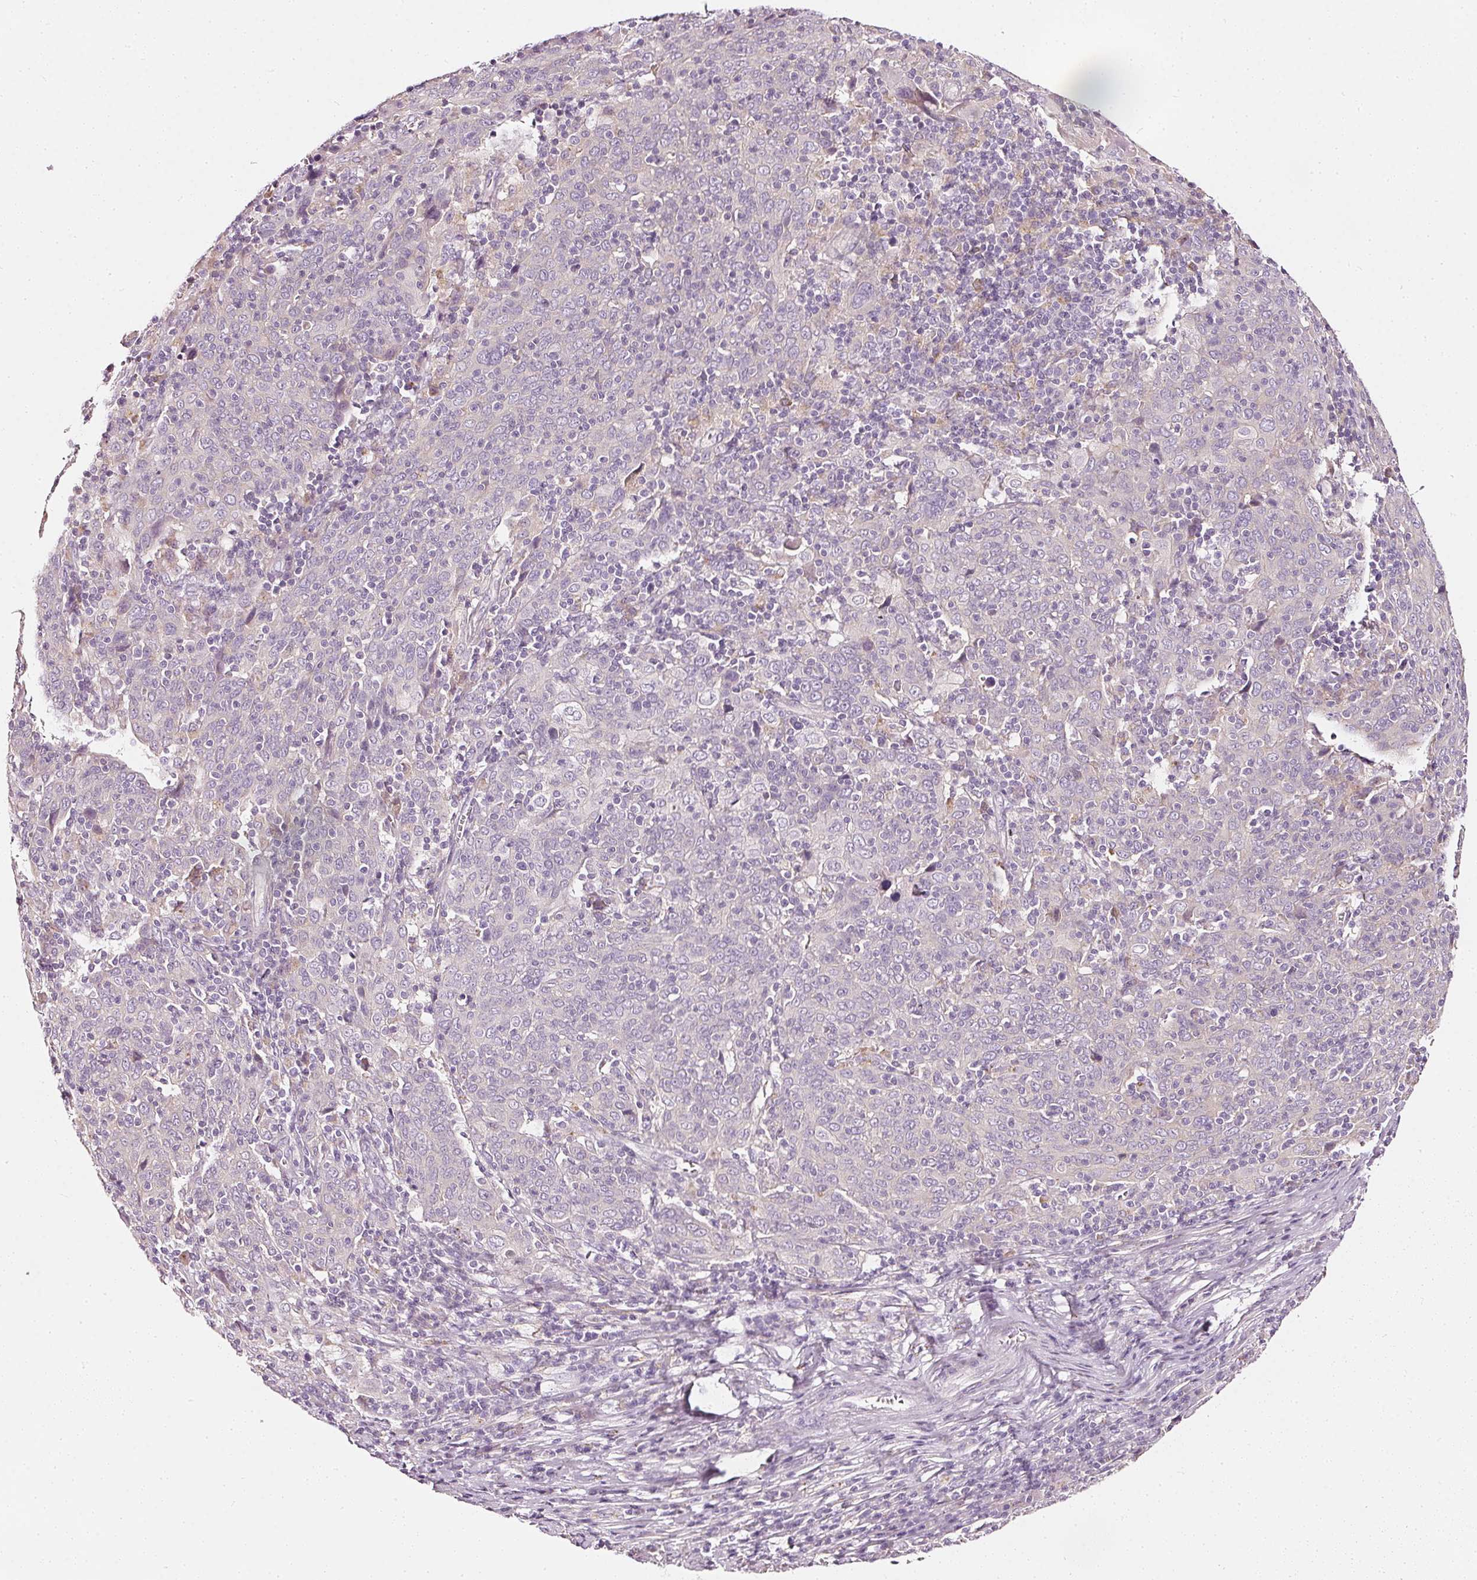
{"staining": {"intensity": "negative", "quantity": "none", "location": "none"}, "tissue": "cervical cancer", "cell_type": "Tumor cells", "image_type": "cancer", "snomed": [{"axis": "morphology", "description": "Squamous cell carcinoma, NOS"}, {"axis": "topography", "description": "Cervix"}], "caption": "Protein analysis of cervical squamous cell carcinoma demonstrates no significant expression in tumor cells. (DAB (3,3'-diaminobenzidine) IHC visualized using brightfield microscopy, high magnification).", "gene": "CNP", "patient": {"sex": "female", "age": 67}}